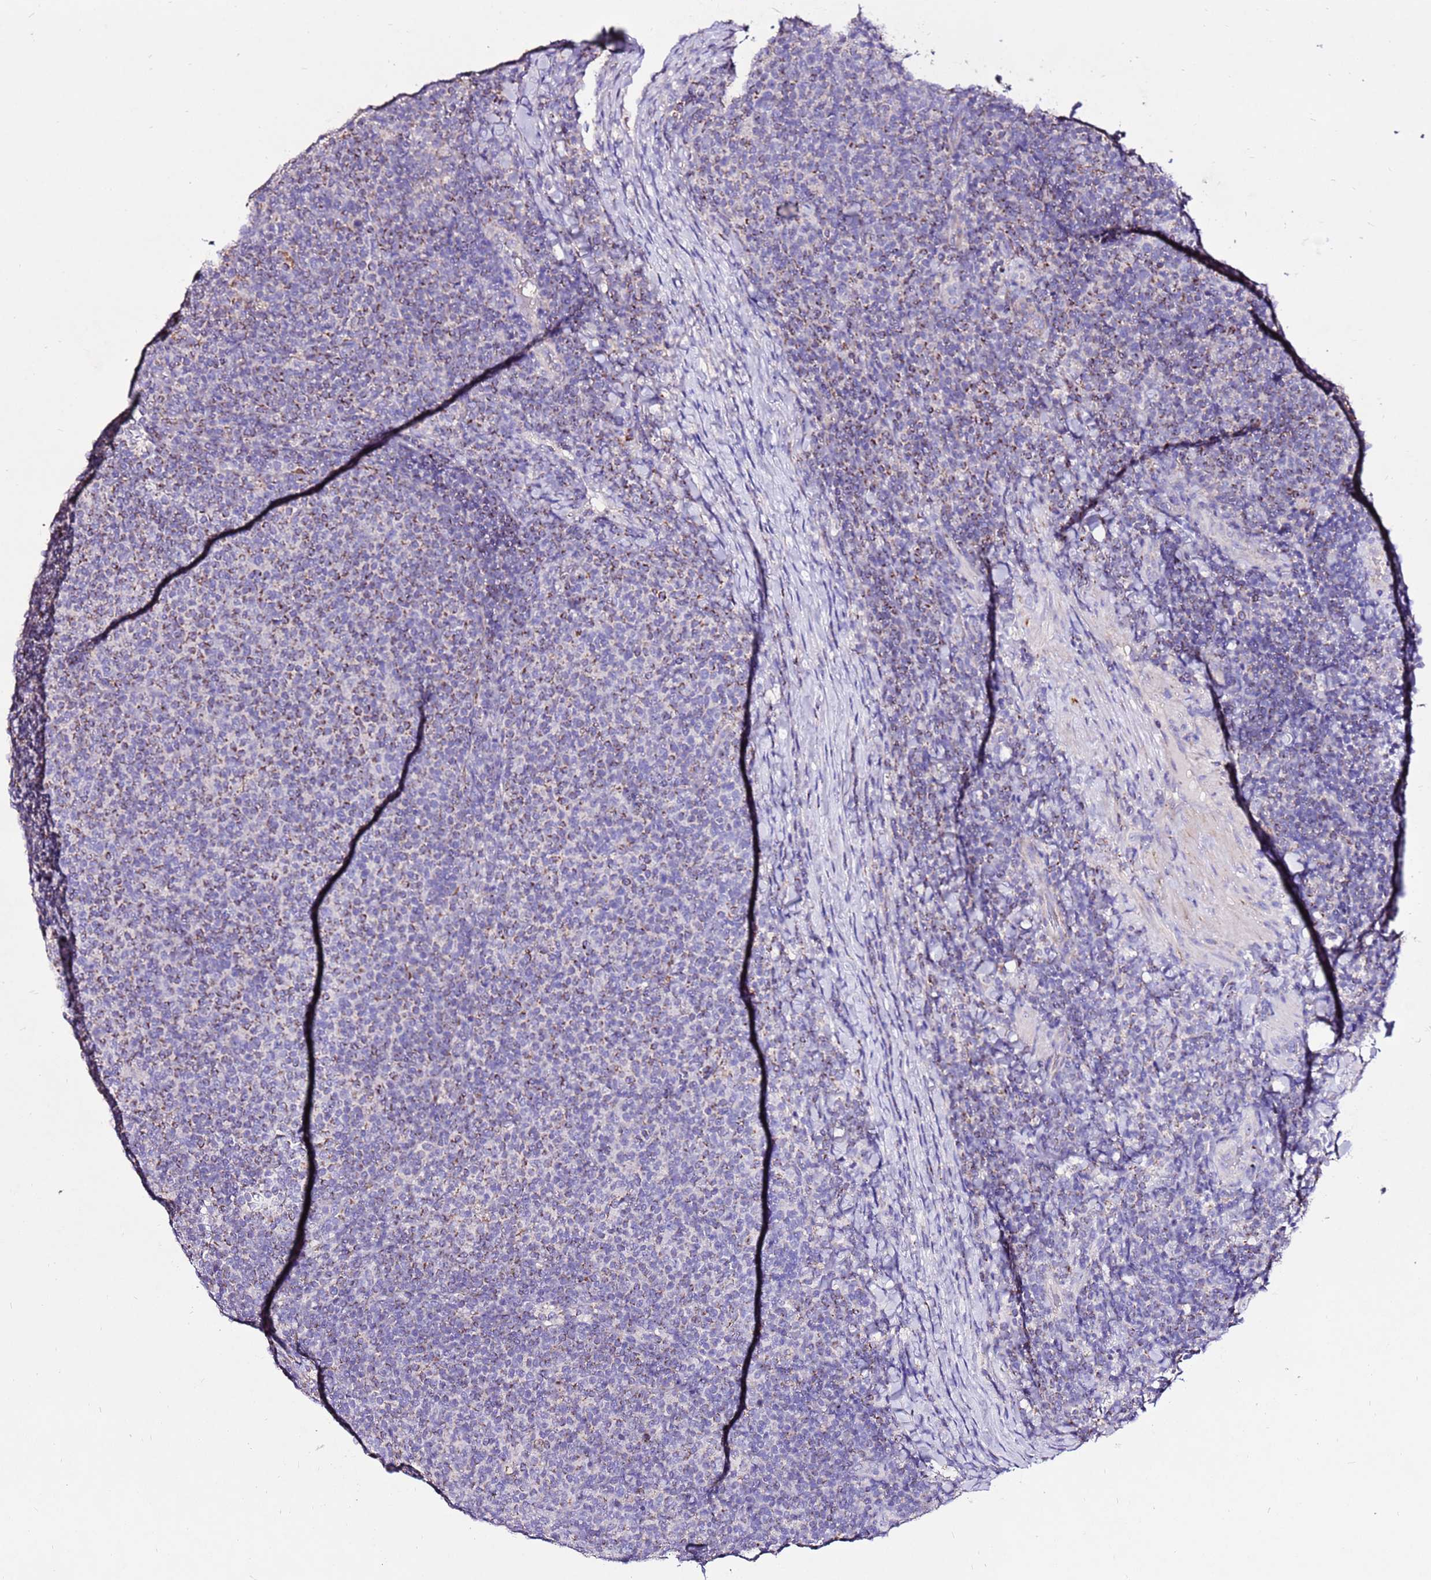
{"staining": {"intensity": "moderate", "quantity": ">75%", "location": "cytoplasmic/membranous"}, "tissue": "lymphoma", "cell_type": "Tumor cells", "image_type": "cancer", "snomed": [{"axis": "morphology", "description": "Malignant lymphoma, non-Hodgkin's type, Low grade"}, {"axis": "topography", "description": "Lymph node"}], "caption": "Brown immunohistochemical staining in human malignant lymphoma, non-Hodgkin's type (low-grade) demonstrates moderate cytoplasmic/membranous expression in about >75% of tumor cells.", "gene": "TMEM106C", "patient": {"sex": "male", "age": 66}}